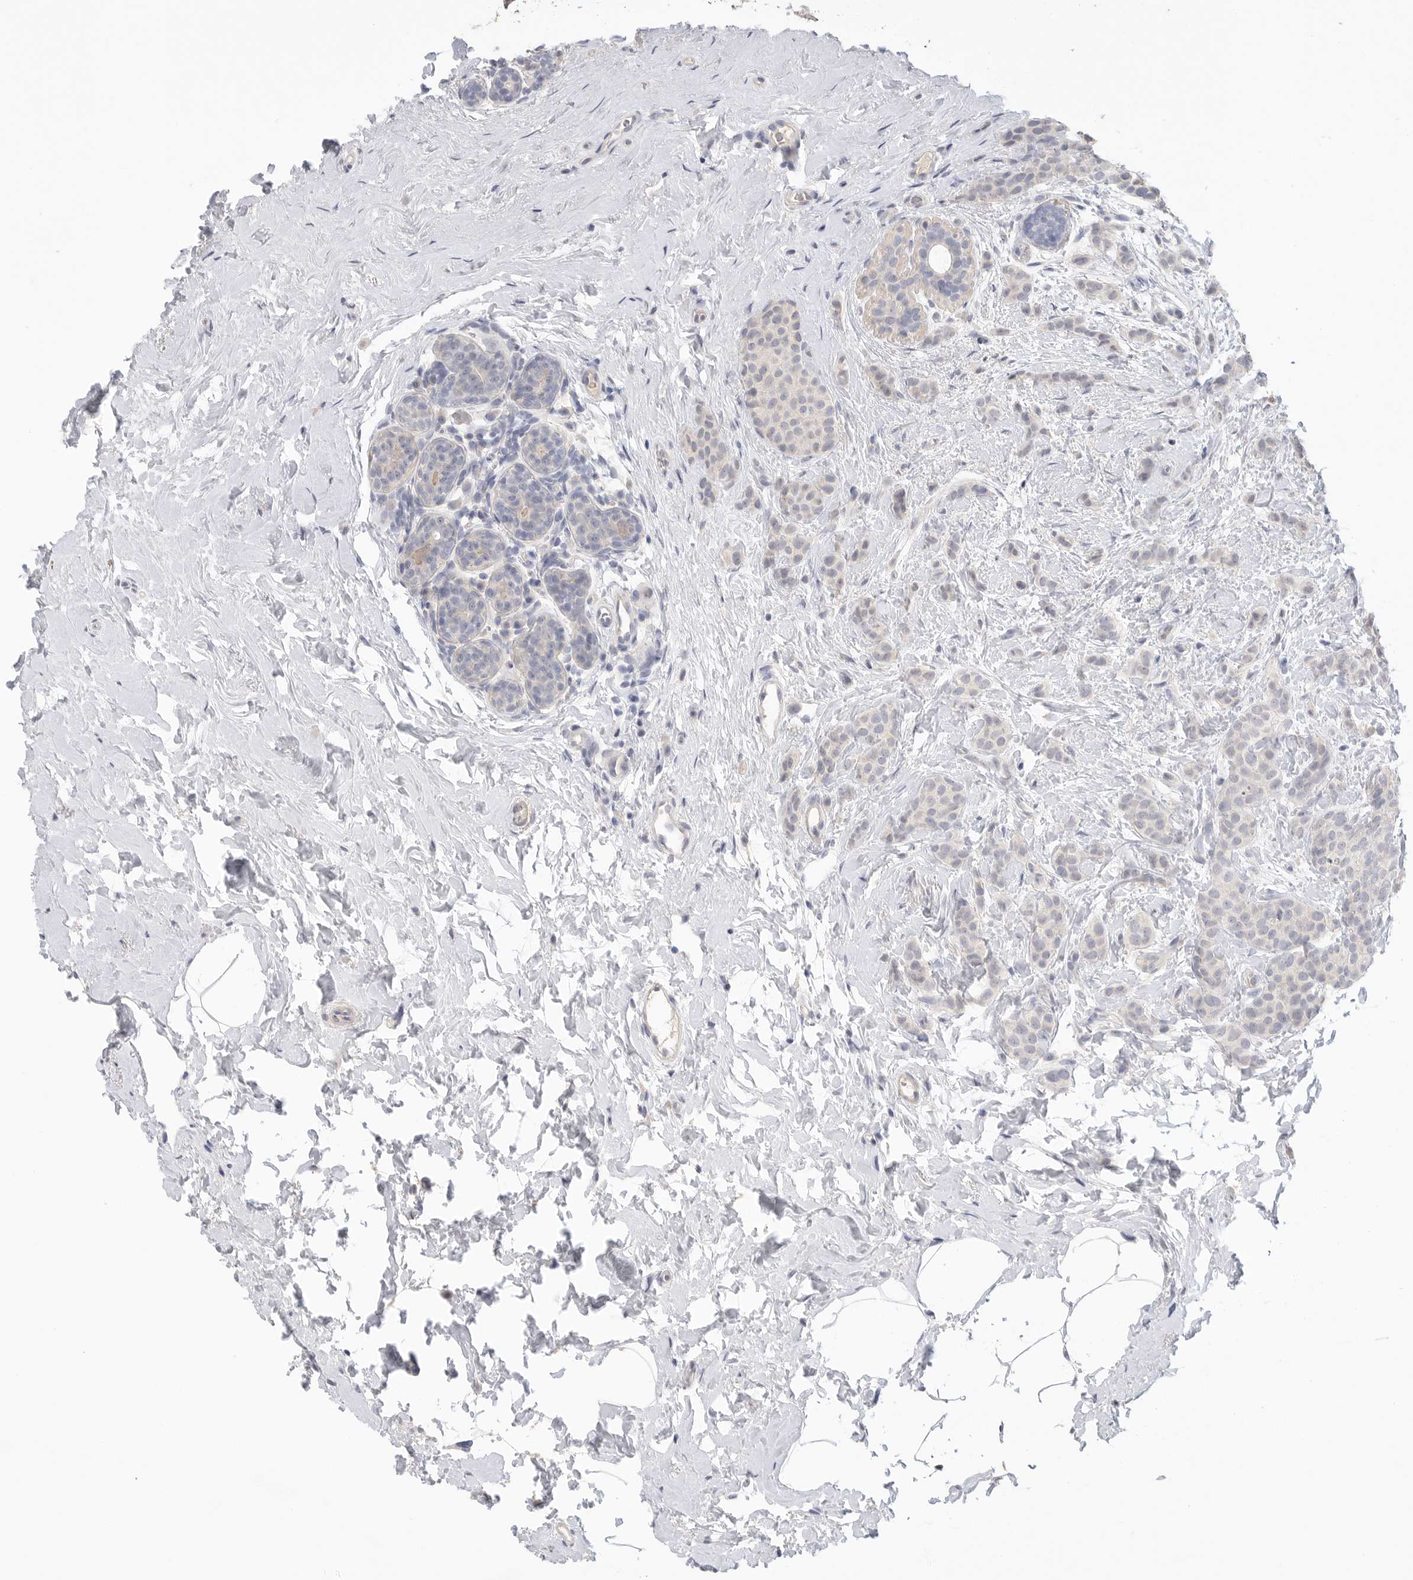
{"staining": {"intensity": "negative", "quantity": "none", "location": "none"}, "tissue": "breast cancer", "cell_type": "Tumor cells", "image_type": "cancer", "snomed": [{"axis": "morphology", "description": "Lobular carcinoma, in situ"}, {"axis": "morphology", "description": "Lobular carcinoma"}, {"axis": "topography", "description": "Breast"}], "caption": "DAB immunohistochemical staining of human breast lobular carcinoma reveals no significant expression in tumor cells.", "gene": "FBN2", "patient": {"sex": "female", "age": 41}}